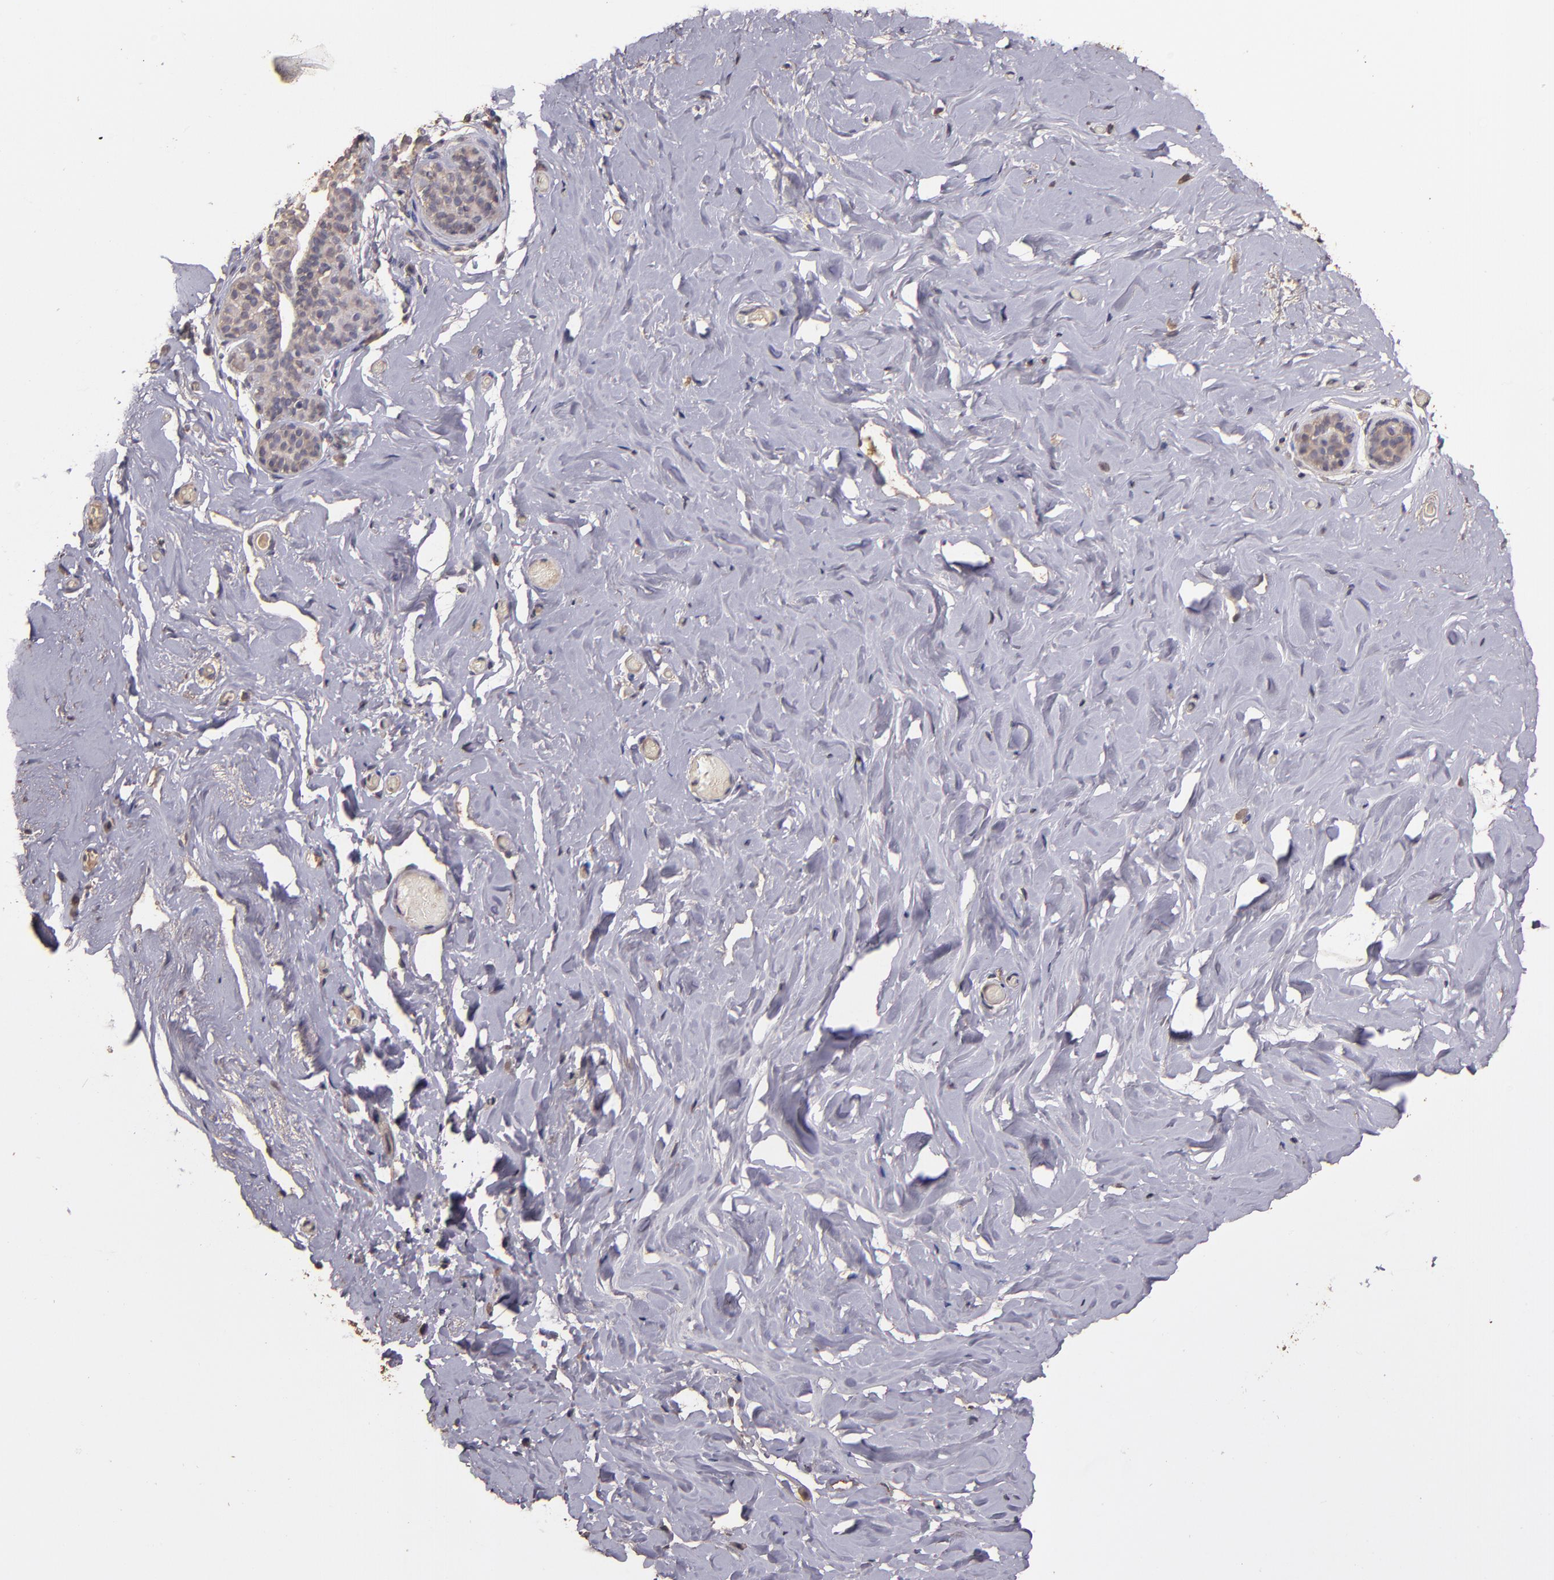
{"staining": {"intensity": "negative", "quantity": "none", "location": "none"}, "tissue": "breast", "cell_type": "Adipocytes", "image_type": "normal", "snomed": [{"axis": "morphology", "description": "Normal tissue, NOS"}, {"axis": "topography", "description": "Breast"}], "caption": "DAB (3,3'-diaminobenzidine) immunohistochemical staining of unremarkable human breast exhibits no significant staining in adipocytes.", "gene": "HECTD1", "patient": {"sex": "female", "age": 75}}